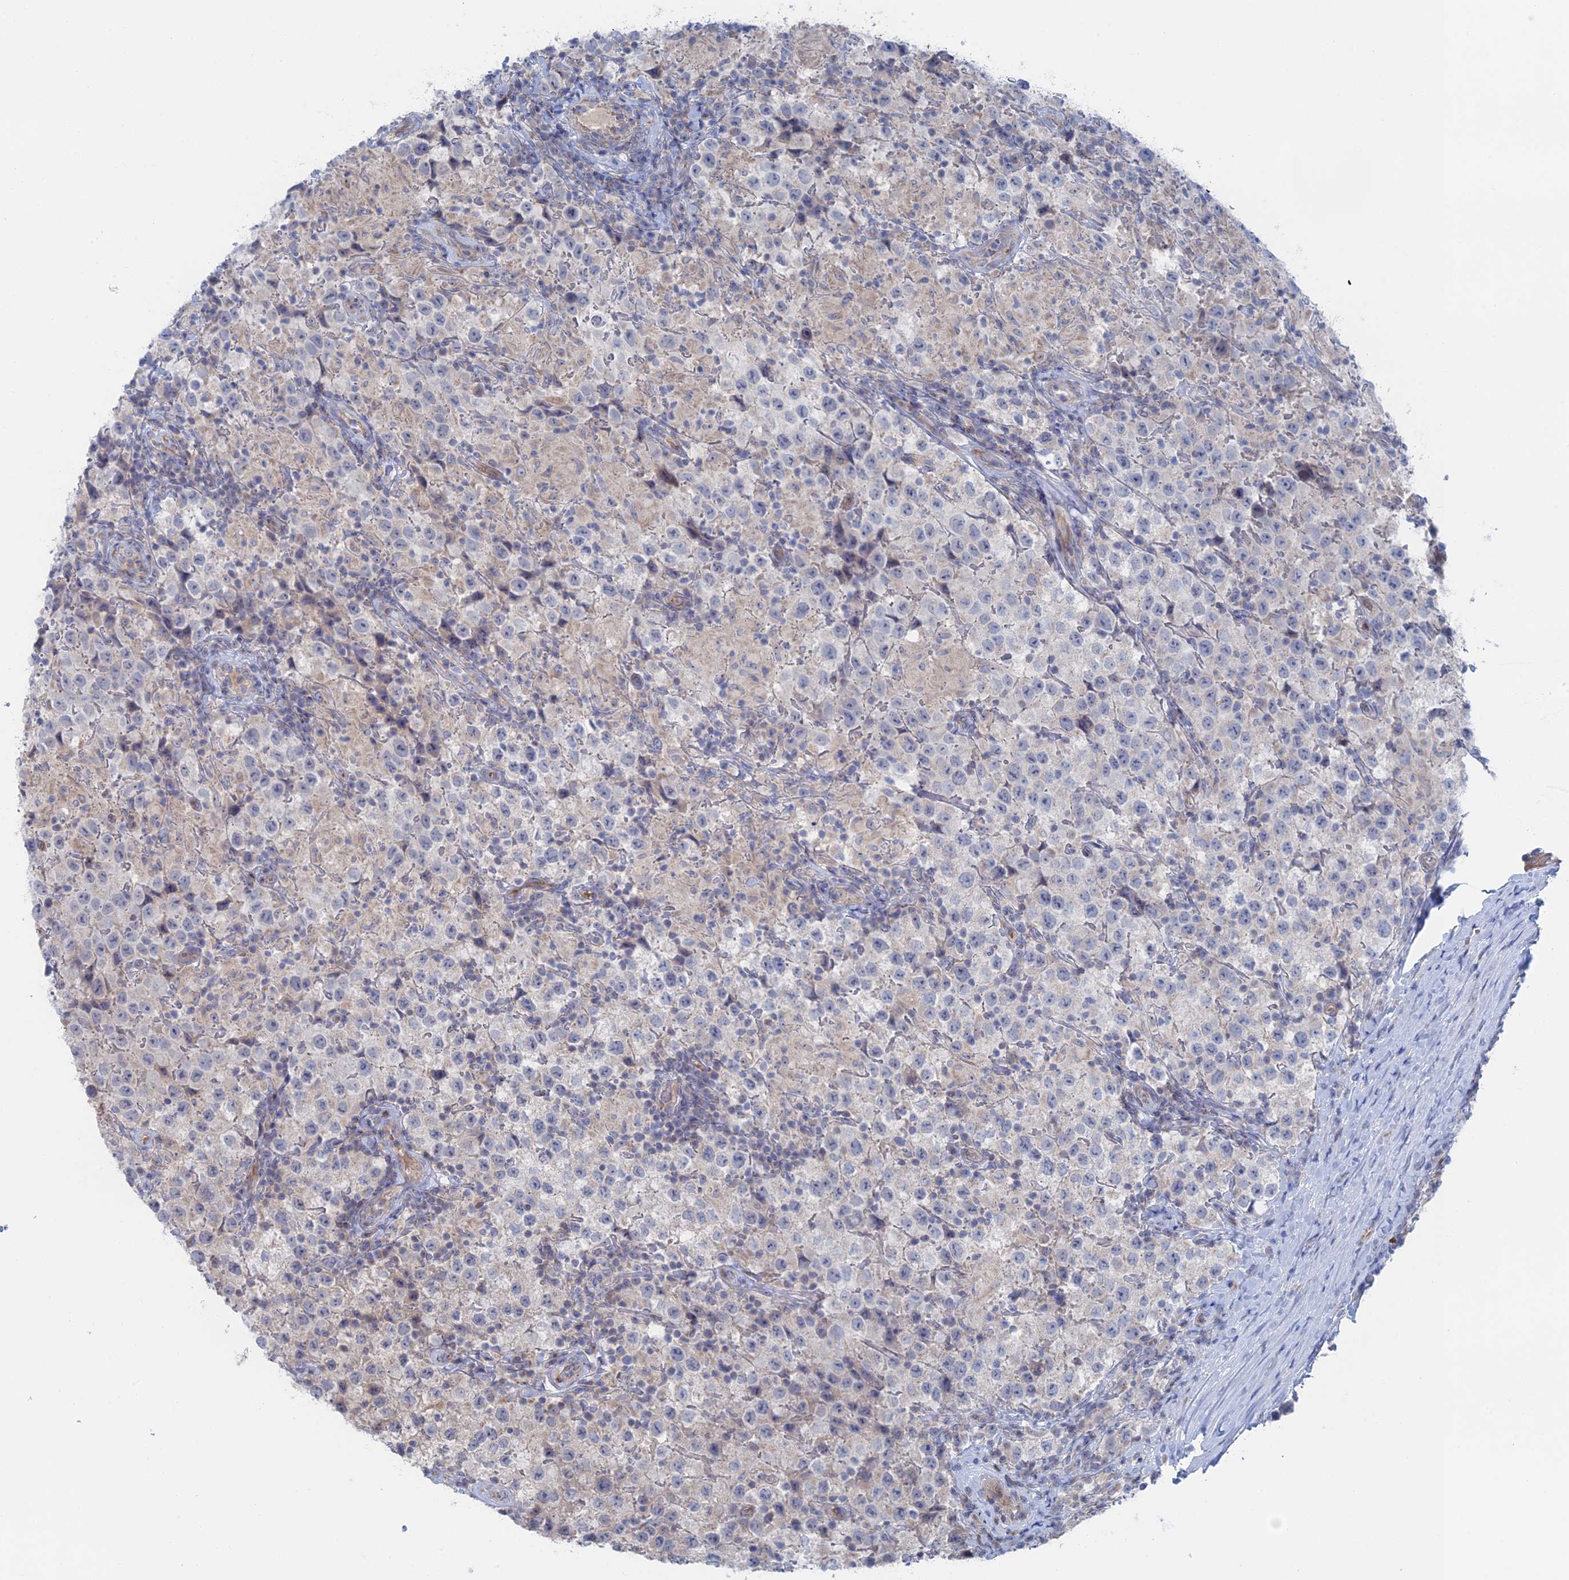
{"staining": {"intensity": "negative", "quantity": "none", "location": "none"}, "tissue": "testis cancer", "cell_type": "Tumor cells", "image_type": "cancer", "snomed": [{"axis": "morphology", "description": "Seminoma, NOS"}, {"axis": "morphology", "description": "Carcinoma, Embryonal, NOS"}, {"axis": "topography", "description": "Testis"}], "caption": "Immunohistochemistry micrograph of testis seminoma stained for a protein (brown), which reveals no expression in tumor cells.", "gene": "IL7", "patient": {"sex": "male", "age": 41}}